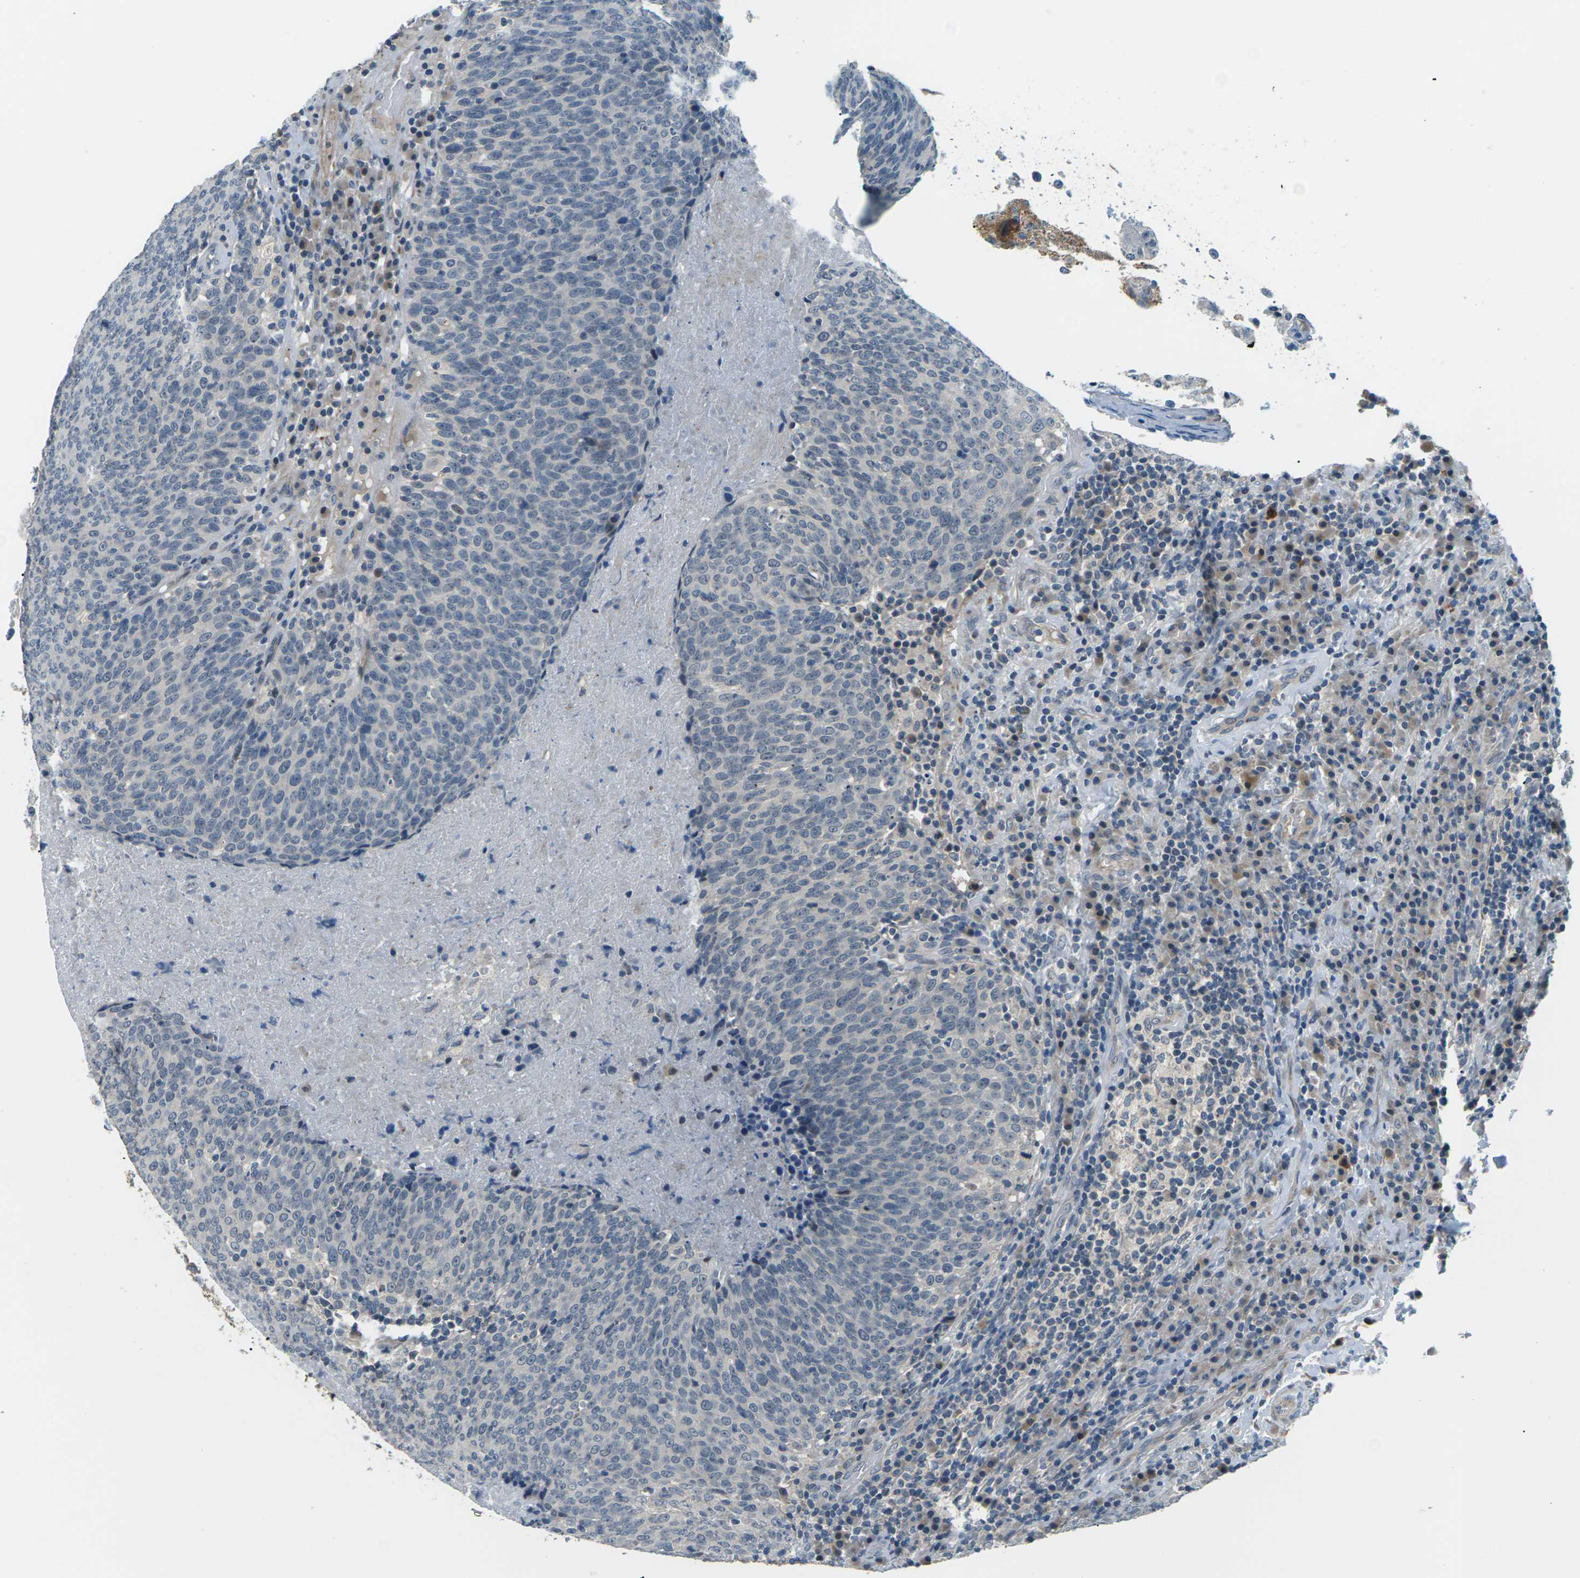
{"staining": {"intensity": "negative", "quantity": "none", "location": "none"}, "tissue": "head and neck cancer", "cell_type": "Tumor cells", "image_type": "cancer", "snomed": [{"axis": "morphology", "description": "Squamous cell carcinoma, NOS"}, {"axis": "morphology", "description": "Squamous cell carcinoma, metastatic, NOS"}, {"axis": "topography", "description": "Lymph node"}, {"axis": "topography", "description": "Head-Neck"}], "caption": "IHC image of human head and neck cancer stained for a protein (brown), which demonstrates no expression in tumor cells.", "gene": "SLC13A3", "patient": {"sex": "male", "age": 62}}